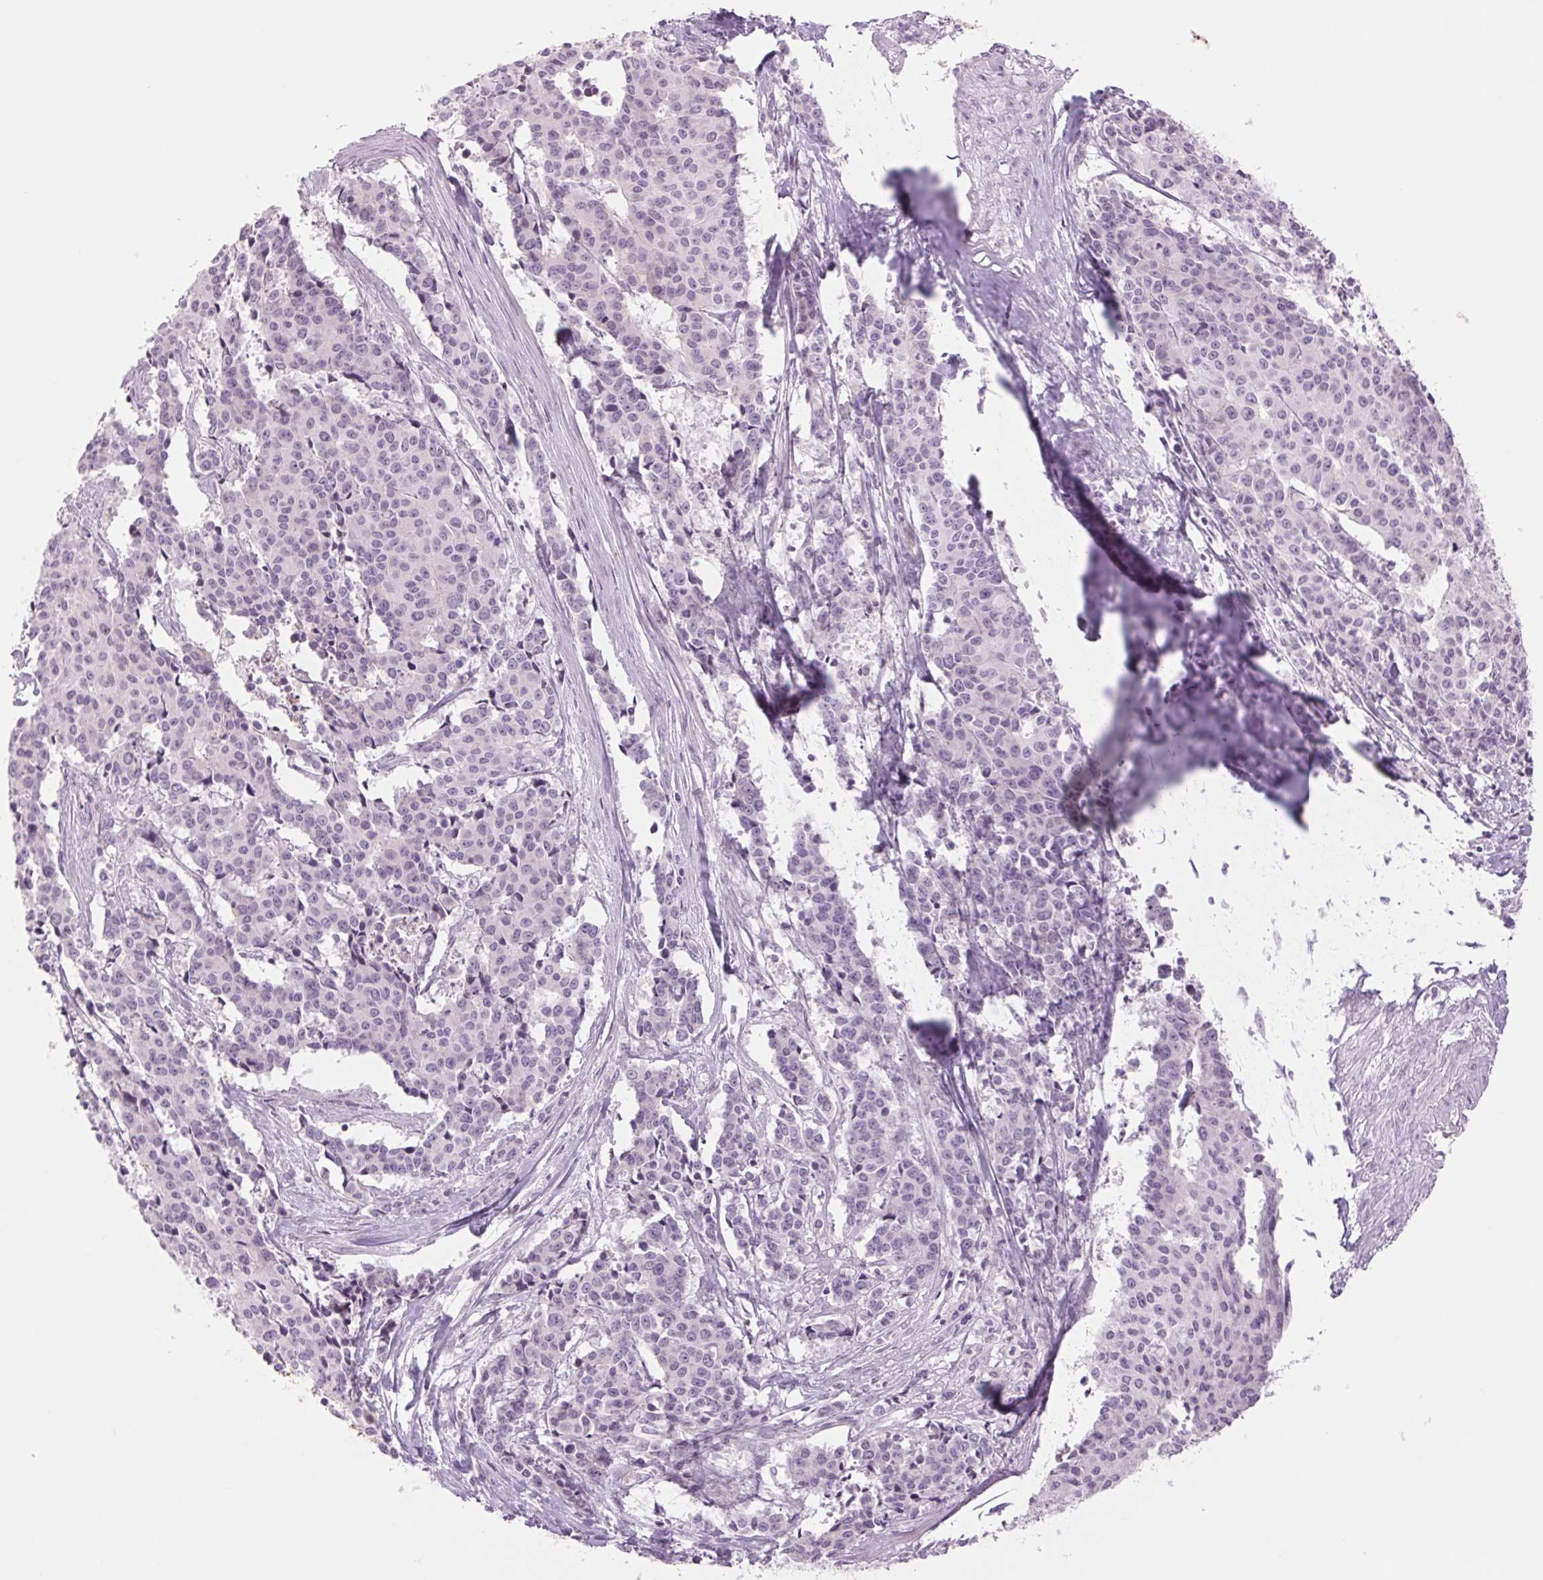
{"staining": {"intensity": "negative", "quantity": "none", "location": "none"}, "tissue": "cervical cancer", "cell_type": "Tumor cells", "image_type": "cancer", "snomed": [{"axis": "morphology", "description": "Squamous cell carcinoma, NOS"}, {"axis": "topography", "description": "Cervix"}], "caption": "DAB (3,3'-diaminobenzidine) immunohistochemical staining of human squamous cell carcinoma (cervical) demonstrates no significant expression in tumor cells.", "gene": "KRT1", "patient": {"sex": "female", "age": 28}}